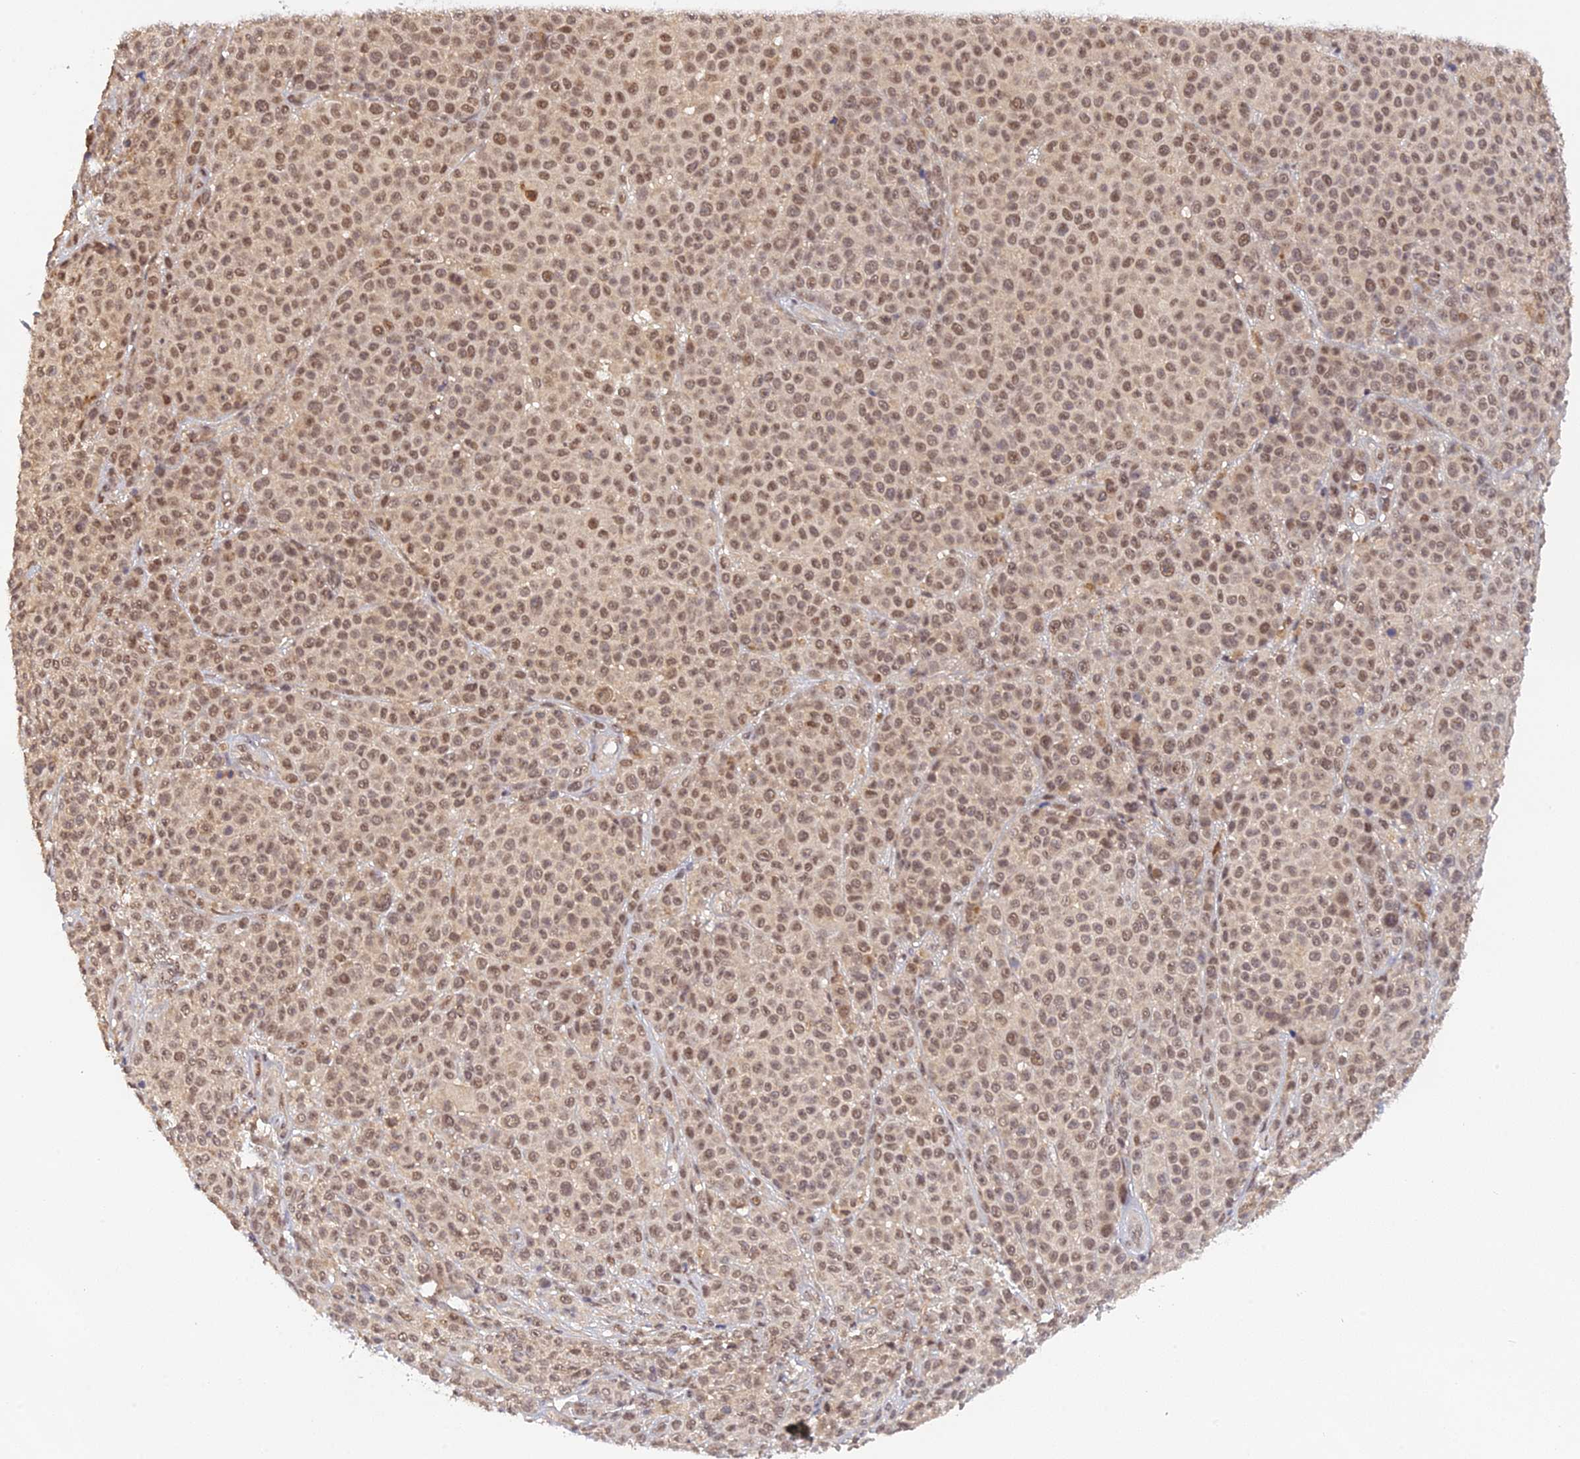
{"staining": {"intensity": "moderate", "quantity": ">75%", "location": "nuclear"}, "tissue": "melanoma", "cell_type": "Tumor cells", "image_type": "cancer", "snomed": [{"axis": "morphology", "description": "Malignant melanoma, NOS"}, {"axis": "topography", "description": "Skin"}], "caption": "Malignant melanoma stained with IHC demonstrates moderate nuclear expression in approximately >75% of tumor cells.", "gene": "ZNF436", "patient": {"sex": "female", "age": 94}}